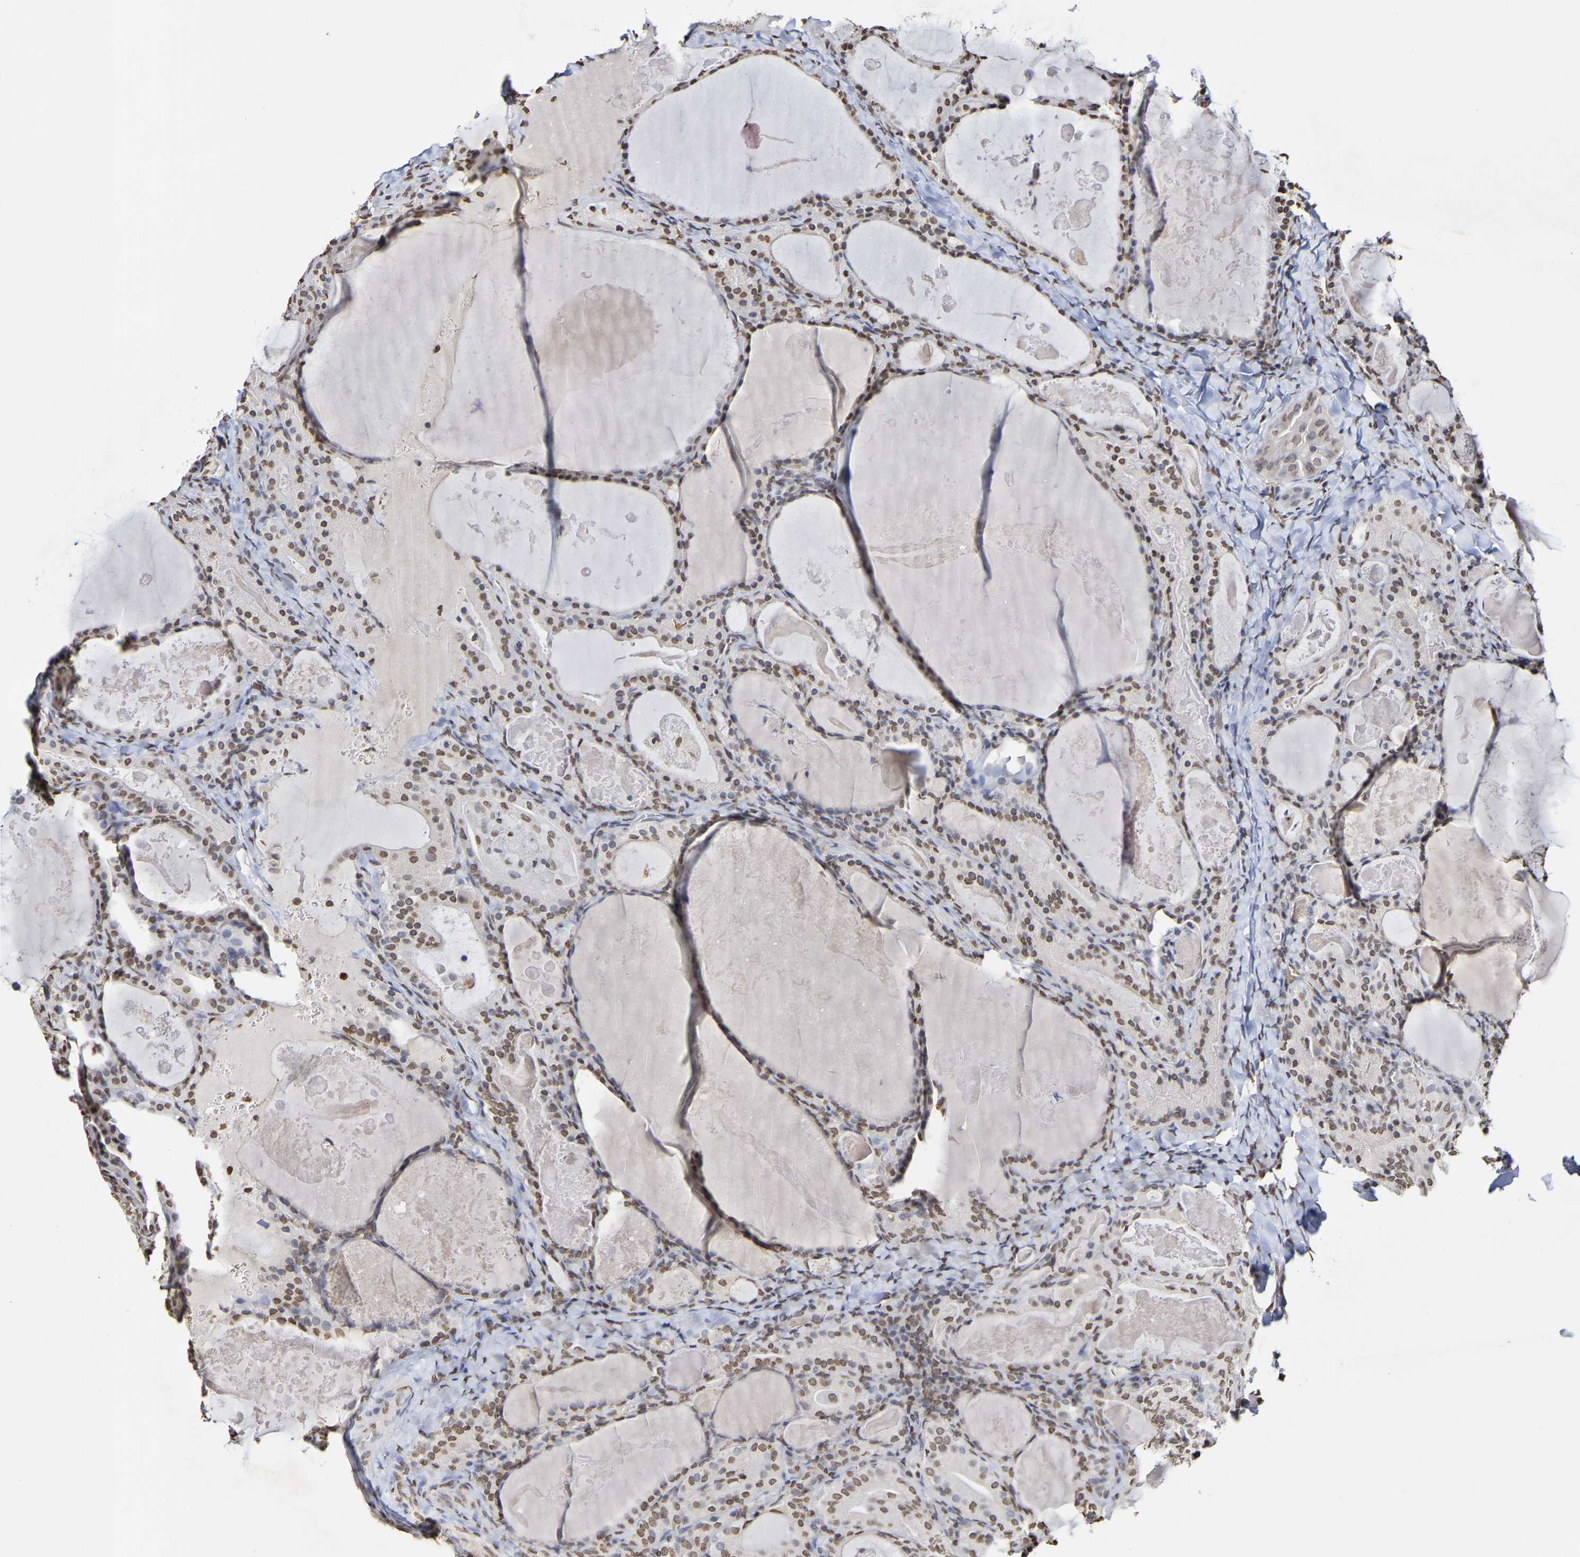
{"staining": {"intensity": "moderate", "quantity": ">75%", "location": "nuclear"}, "tissue": "thyroid cancer", "cell_type": "Tumor cells", "image_type": "cancer", "snomed": [{"axis": "morphology", "description": "Papillary adenocarcinoma, NOS"}, {"axis": "topography", "description": "Thyroid gland"}], "caption": "This micrograph exhibits immunohistochemistry staining of human thyroid cancer (papillary adenocarcinoma), with medium moderate nuclear expression in about >75% of tumor cells.", "gene": "ATF4", "patient": {"sex": "female", "age": 42}}